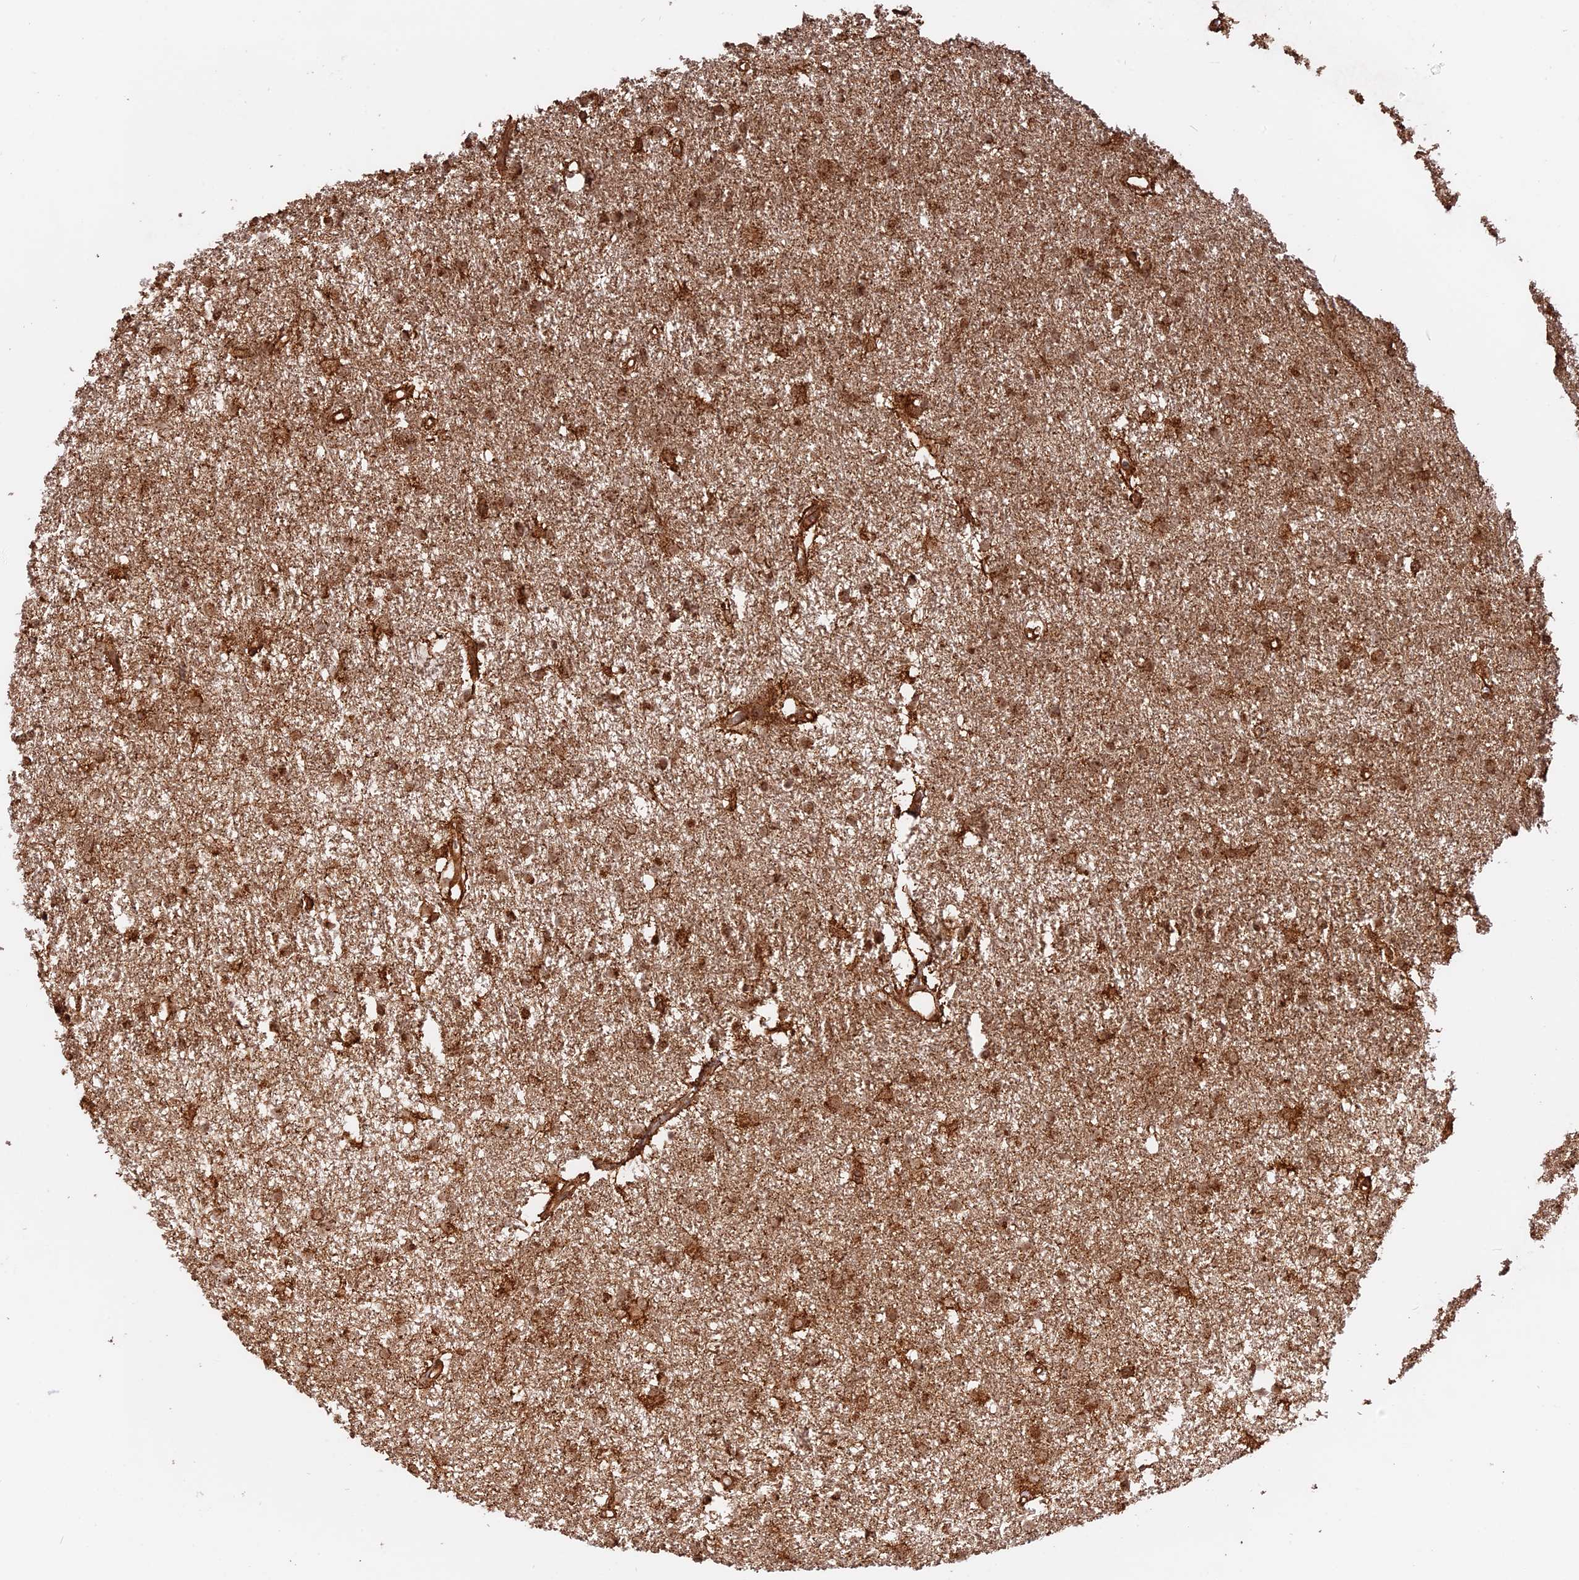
{"staining": {"intensity": "moderate", "quantity": ">75%", "location": "cytoplasmic/membranous,nuclear"}, "tissue": "glioma", "cell_type": "Tumor cells", "image_type": "cancer", "snomed": [{"axis": "morphology", "description": "Glioma, malignant, High grade"}, {"axis": "topography", "description": "Brain"}], "caption": "IHC image of neoplastic tissue: glioma stained using immunohistochemistry (IHC) exhibits medium levels of moderate protein expression localized specifically in the cytoplasmic/membranous and nuclear of tumor cells, appearing as a cytoplasmic/membranous and nuclear brown color.", "gene": "CCDC174", "patient": {"sex": "male", "age": 77}}